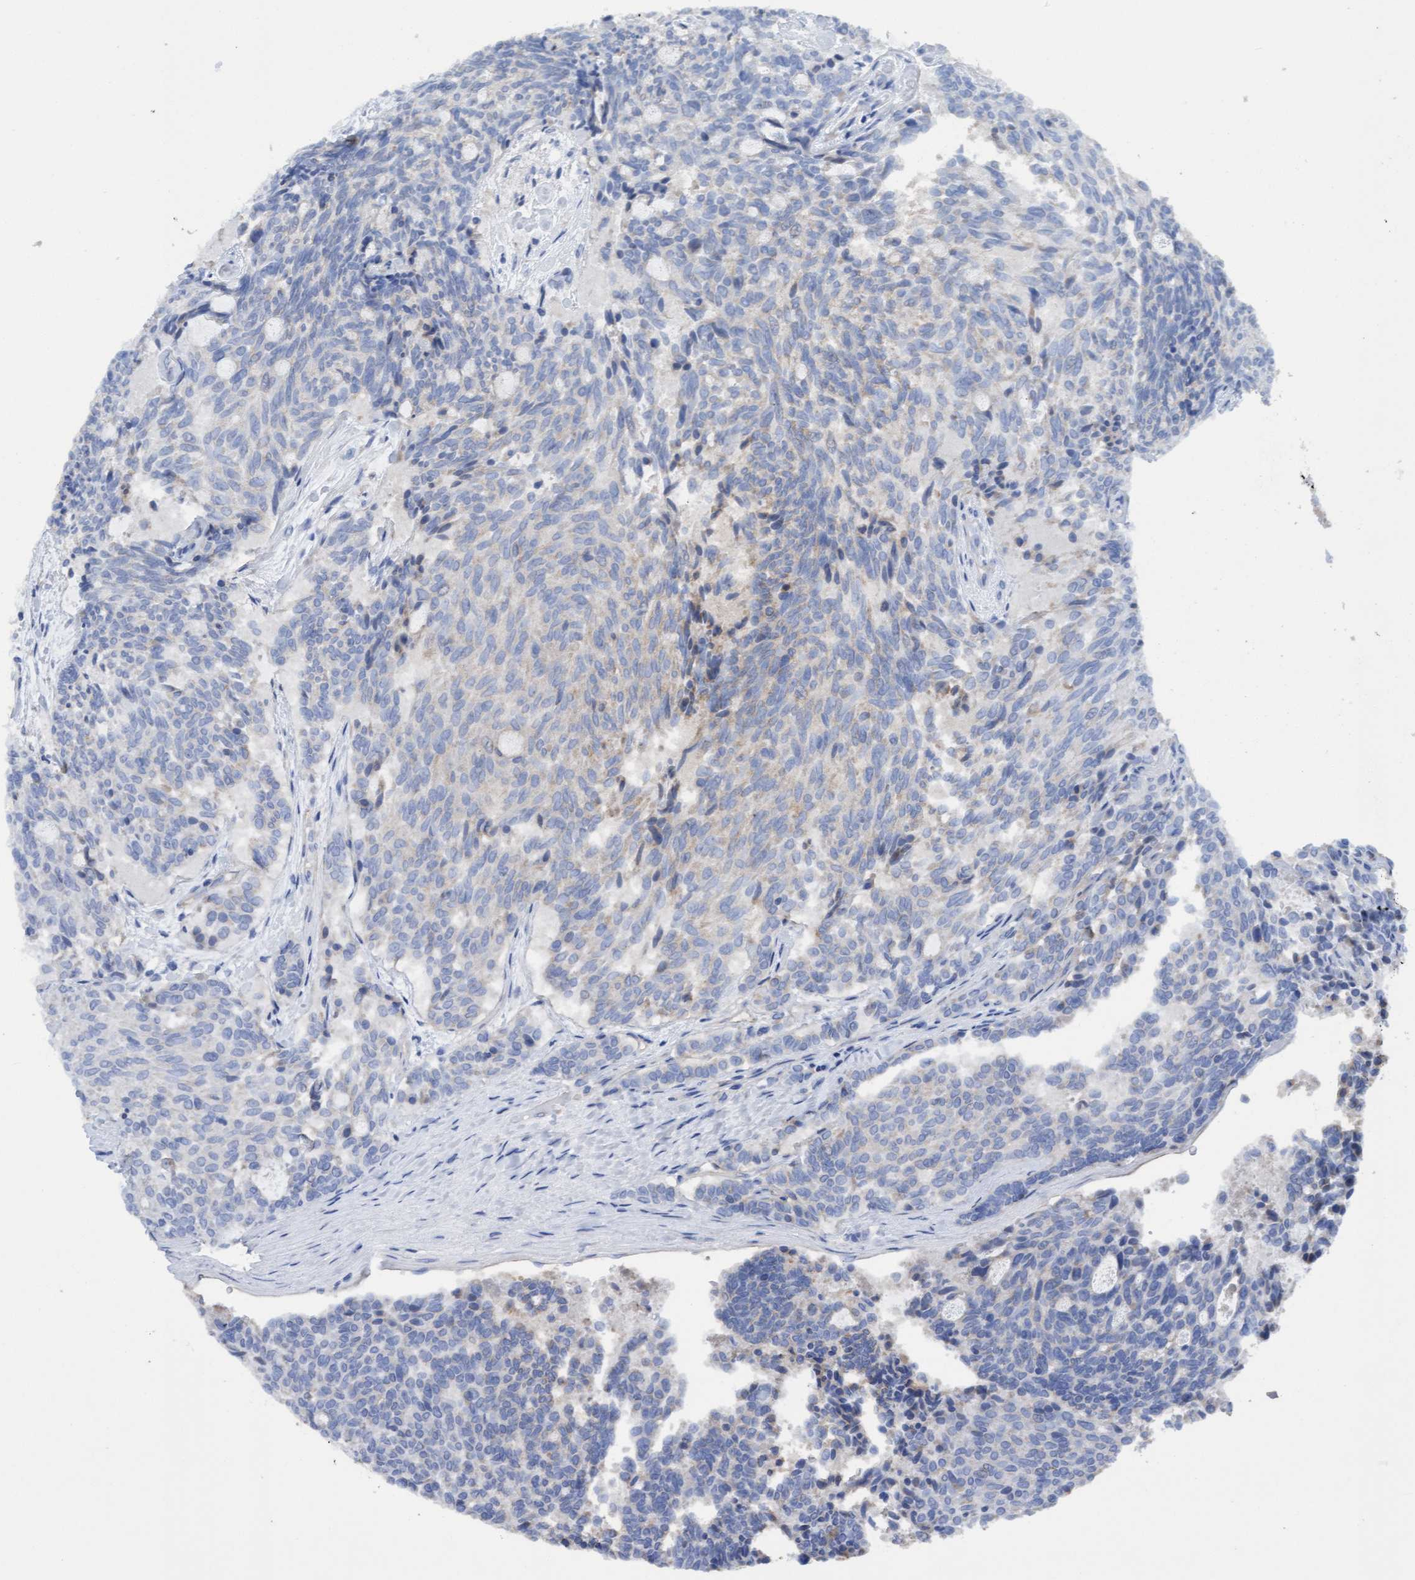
{"staining": {"intensity": "negative", "quantity": "none", "location": "none"}, "tissue": "carcinoid", "cell_type": "Tumor cells", "image_type": "cancer", "snomed": [{"axis": "morphology", "description": "Carcinoid, malignant, NOS"}, {"axis": "topography", "description": "Pancreas"}], "caption": "Immunohistochemistry (IHC) photomicrograph of neoplastic tissue: malignant carcinoid stained with DAB shows no significant protein positivity in tumor cells.", "gene": "ITFG1", "patient": {"sex": "female", "age": 54}}